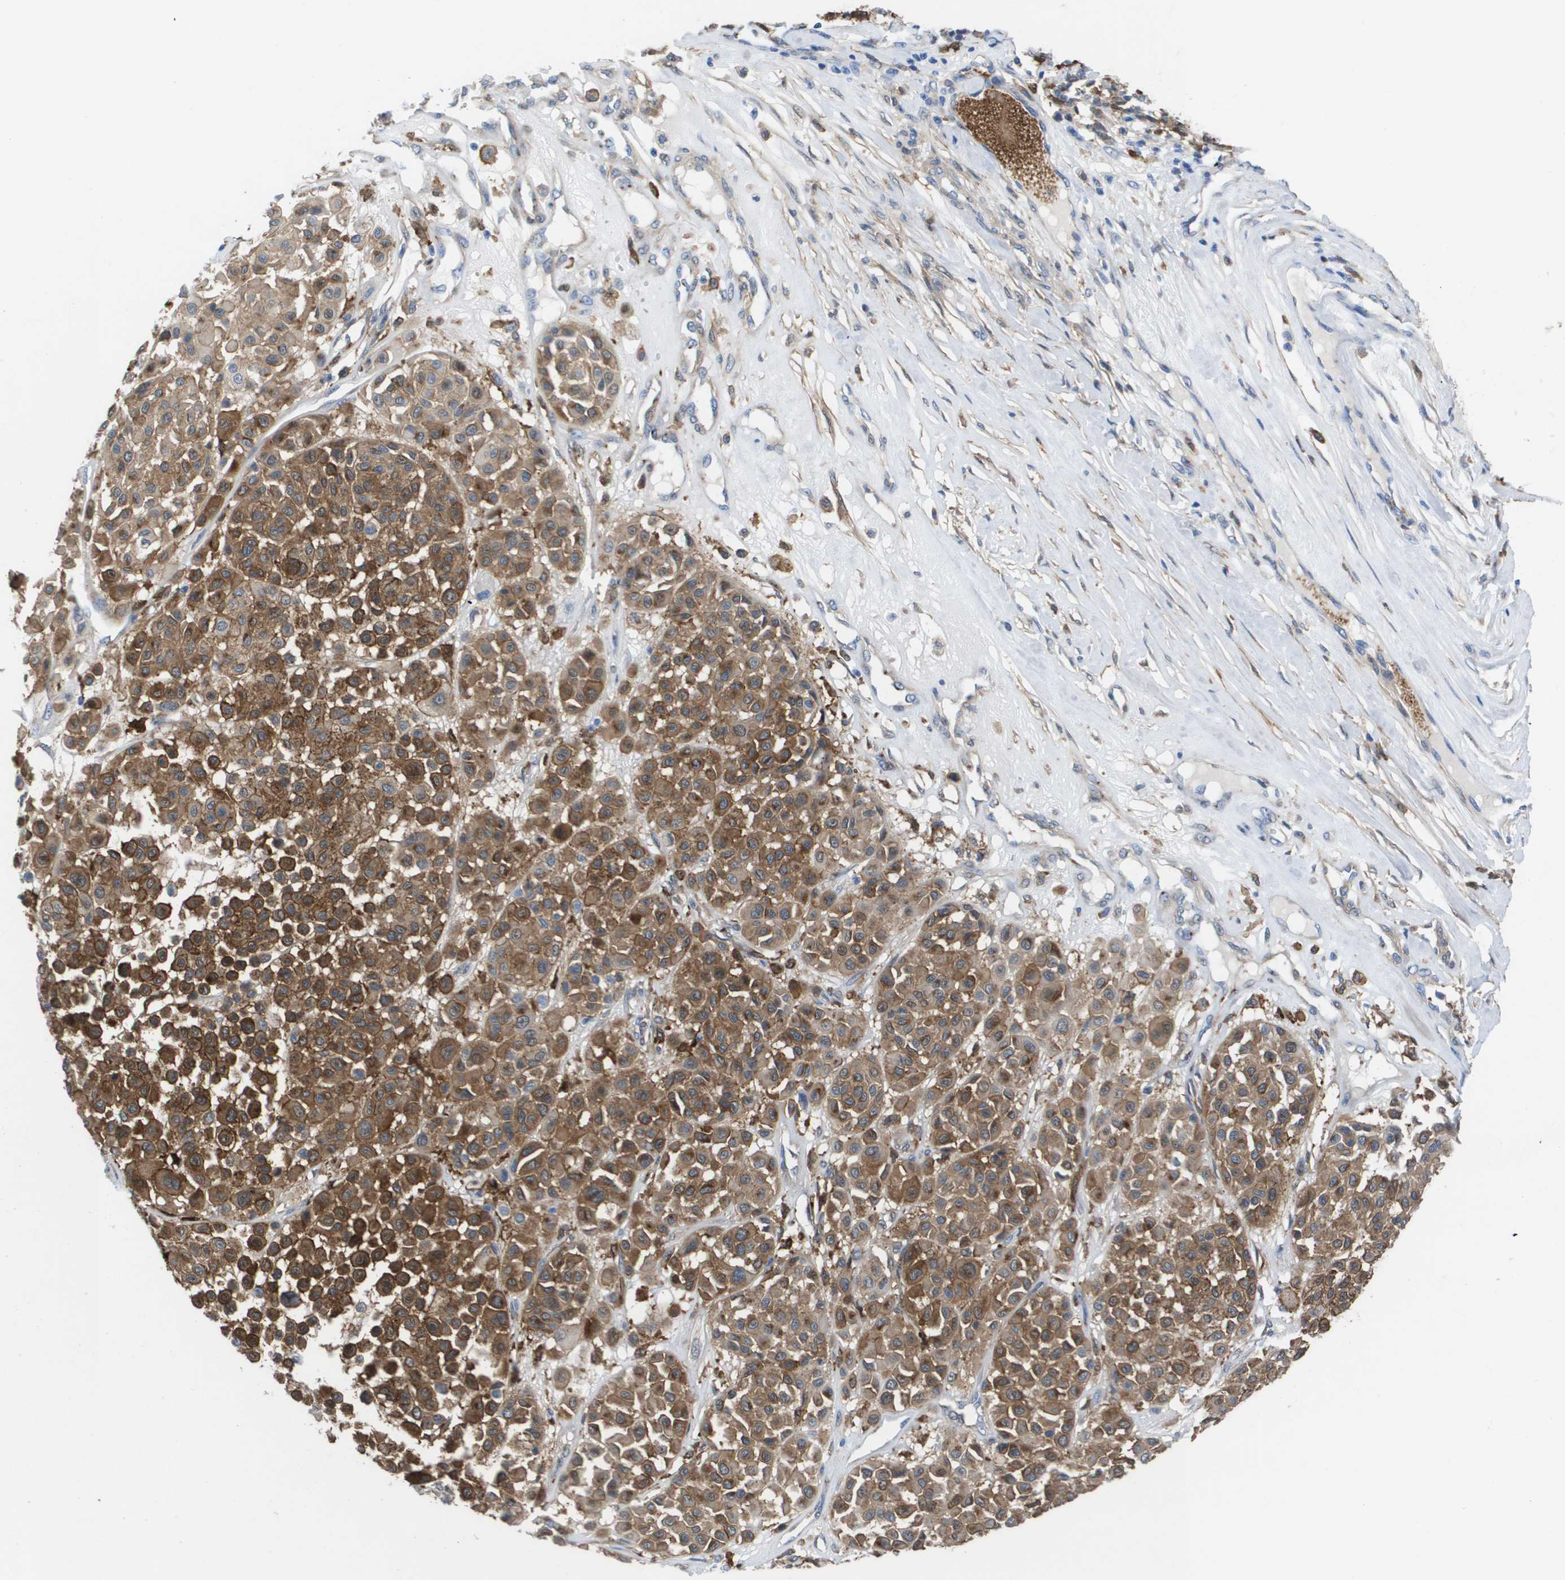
{"staining": {"intensity": "moderate", "quantity": ">75%", "location": "cytoplasmic/membranous"}, "tissue": "melanoma", "cell_type": "Tumor cells", "image_type": "cancer", "snomed": [{"axis": "morphology", "description": "Malignant melanoma, Metastatic site"}, {"axis": "topography", "description": "Soft tissue"}], "caption": "Protein expression analysis of malignant melanoma (metastatic site) reveals moderate cytoplasmic/membranous staining in about >75% of tumor cells.", "gene": "SLC37A2", "patient": {"sex": "male", "age": 41}}